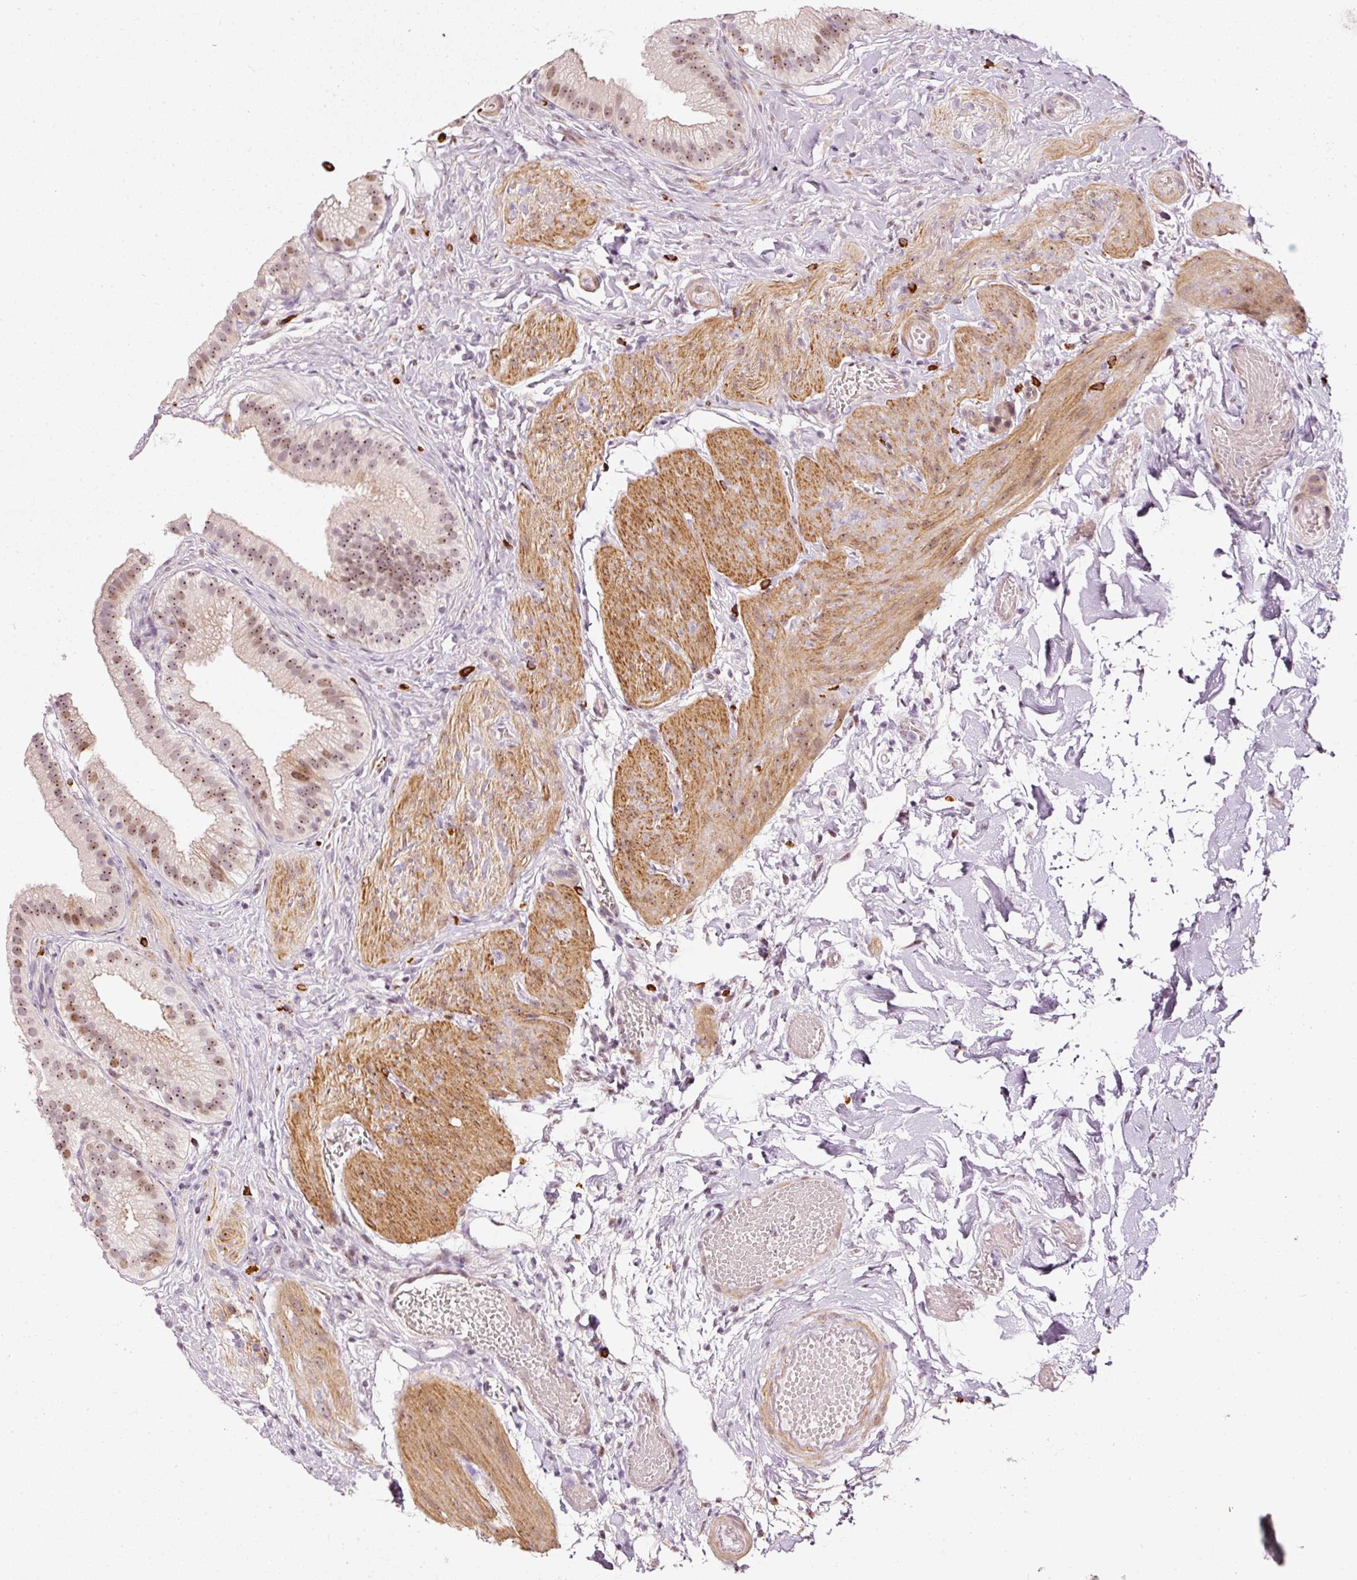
{"staining": {"intensity": "moderate", "quantity": ">75%", "location": "nuclear"}, "tissue": "gallbladder", "cell_type": "Glandular cells", "image_type": "normal", "snomed": [{"axis": "morphology", "description": "Normal tissue, NOS"}, {"axis": "topography", "description": "Gallbladder"}], "caption": "This is an image of immunohistochemistry staining of unremarkable gallbladder, which shows moderate staining in the nuclear of glandular cells.", "gene": "MXRA8", "patient": {"sex": "female", "age": 63}}